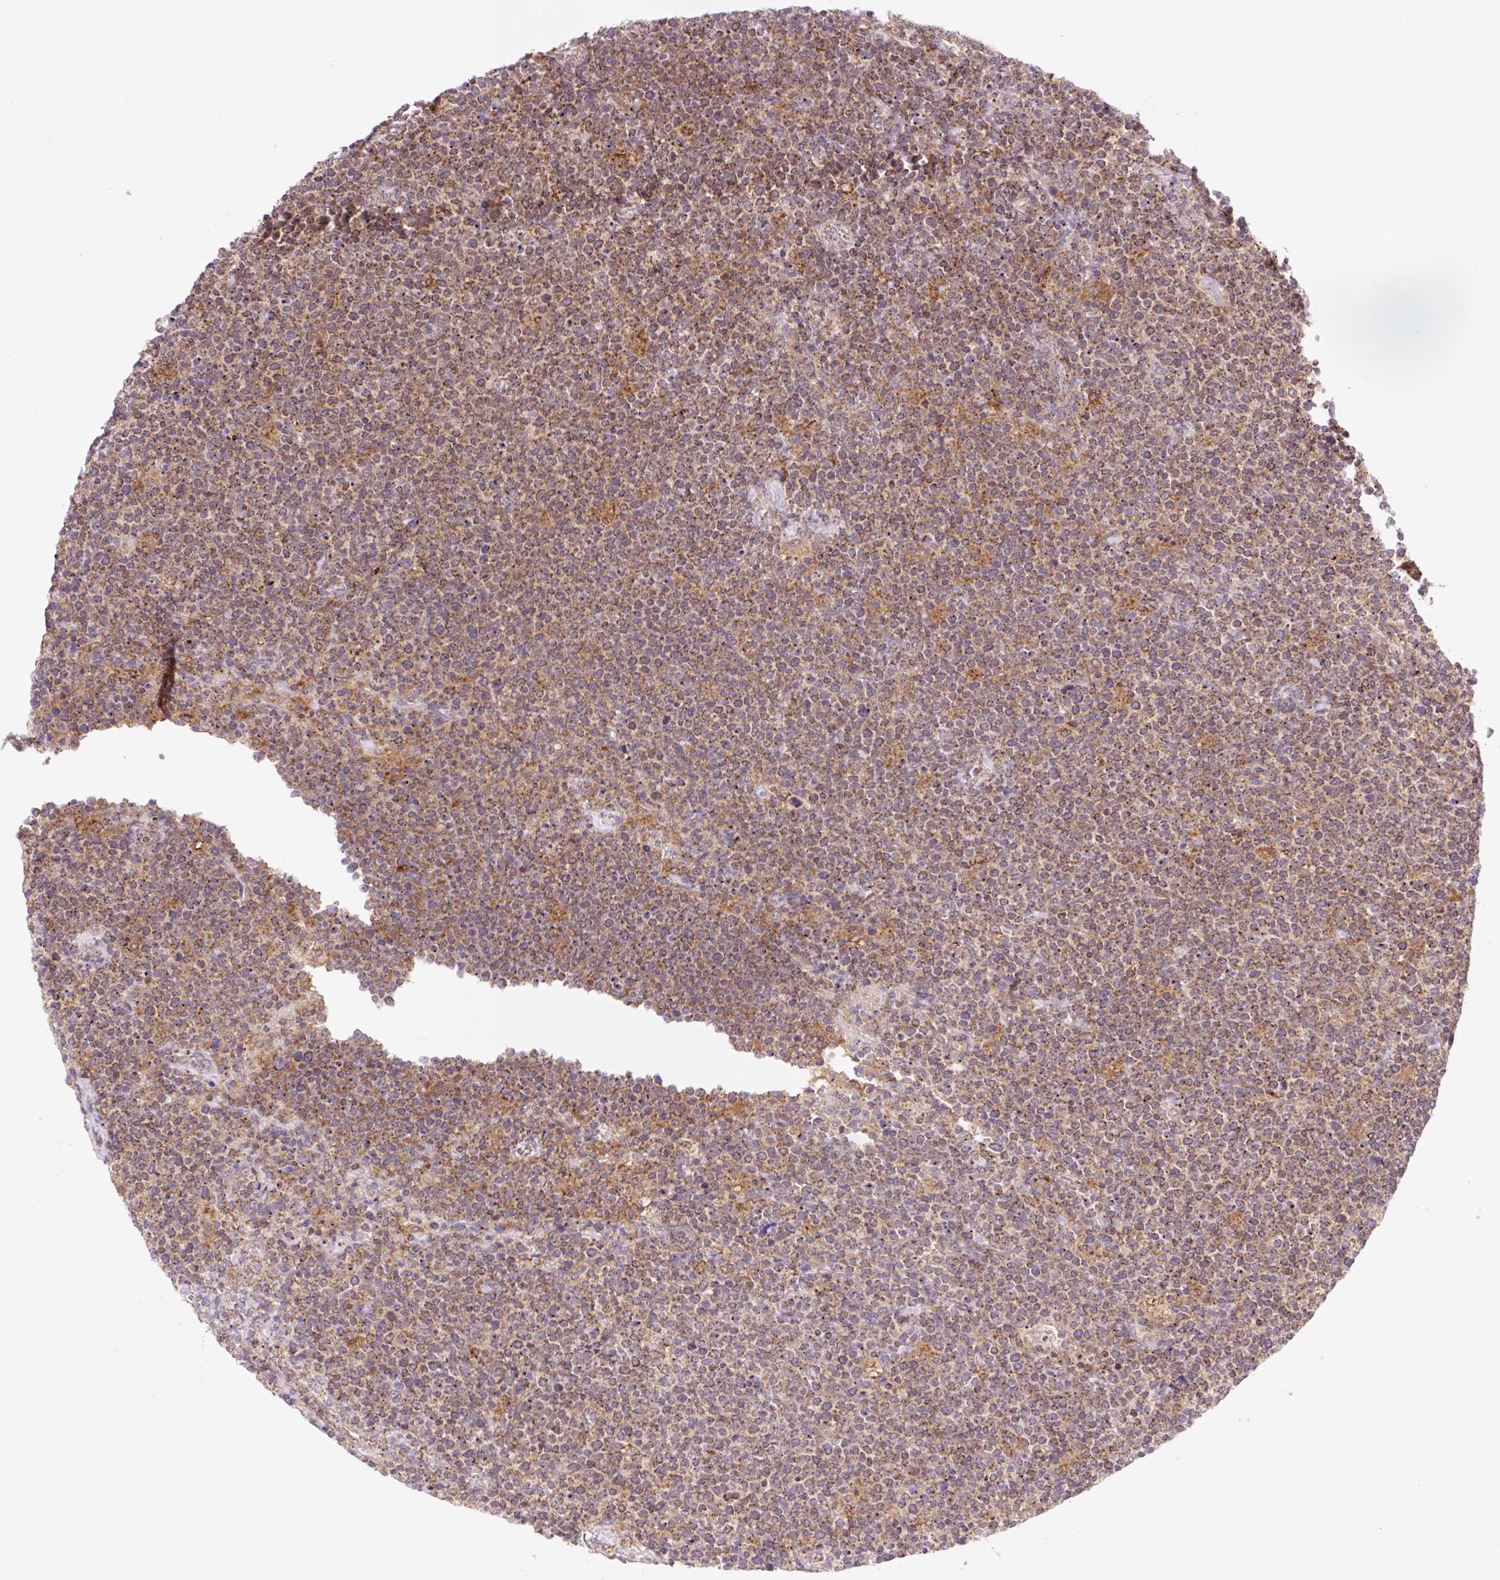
{"staining": {"intensity": "moderate", "quantity": ">75%", "location": "cytoplasmic/membranous"}, "tissue": "lymphoma", "cell_type": "Tumor cells", "image_type": "cancer", "snomed": [{"axis": "morphology", "description": "Malignant lymphoma, non-Hodgkin's type, High grade"}, {"axis": "topography", "description": "Lymph node"}], "caption": "The immunohistochemical stain highlights moderate cytoplasmic/membranous expression in tumor cells of lymphoma tissue. The staining is performed using DAB (3,3'-diaminobenzidine) brown chromogen to label protein expression. The nuclei are counter-stained blue using hematoxylin.", "gene": "VPS4A", "patient": {"sex": "male", "age": 61}}